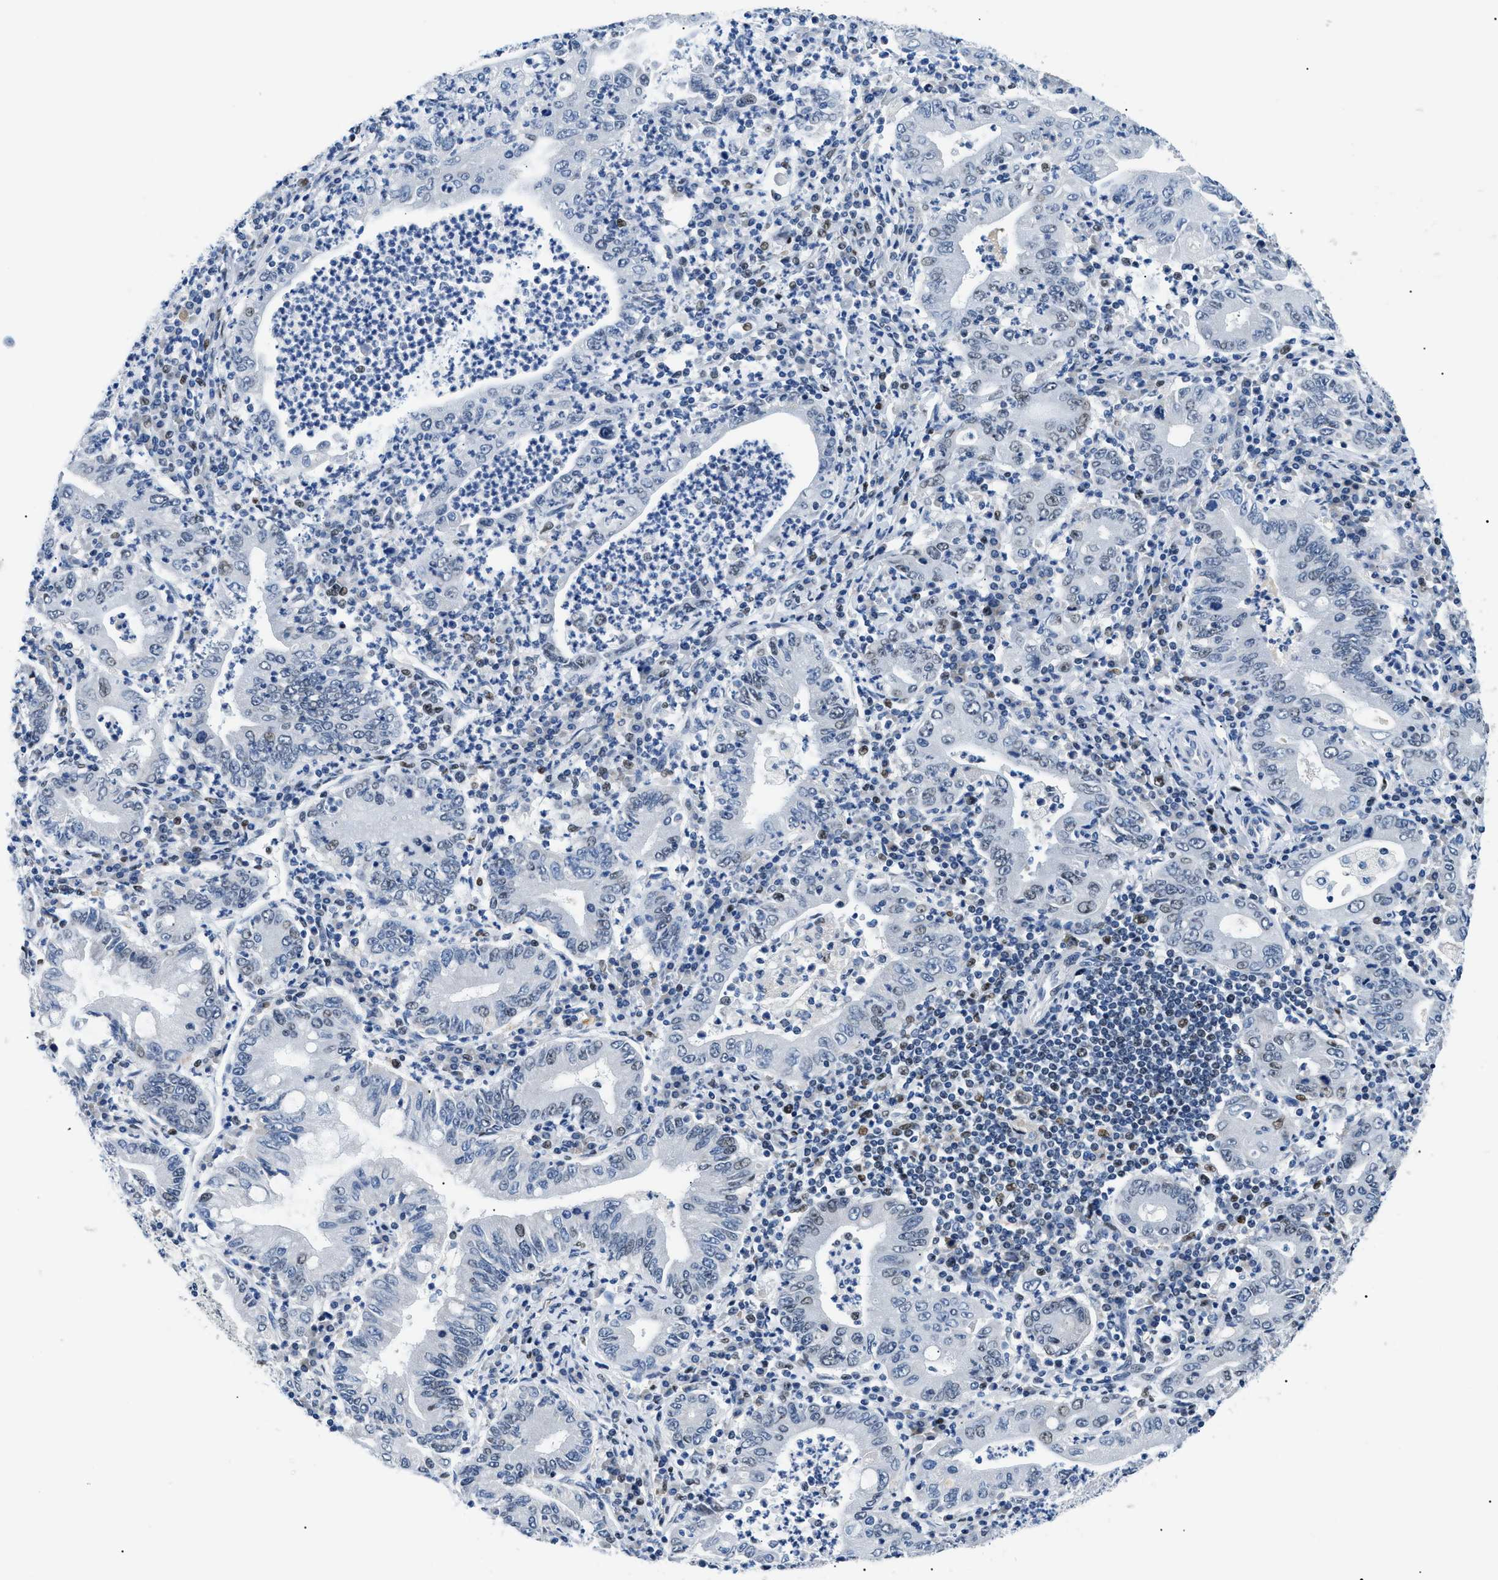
{"staining": {"intensity": "weak", "quantity": "<25%", "location": "nuclear"}, "tissue": "stomach cancer", "cell_type": "Tumor cells", "image_type": "cancer", "snomed": [{"axis": "morphology", "description": "Normal tissue, NOS"}, {"axis": "morphology", "description": "Adenocarcinoma, NOS"}, {"axis": "topography", "description": "Esophagus"}, {"axis": "topography", "description": "Stomach, upper"}, {"axis": "topography", "description": "Peripheral nerve tissue"}], "caption": "IHC of human adenocarcinoma (stomach) demonstrates no positivity in tumor cells. (Immunohistochemistry (ihc), brightfield microscopy, high magnification).", "gene": "SMARCC1", "patient": {"sex": "male", "age": 62}}